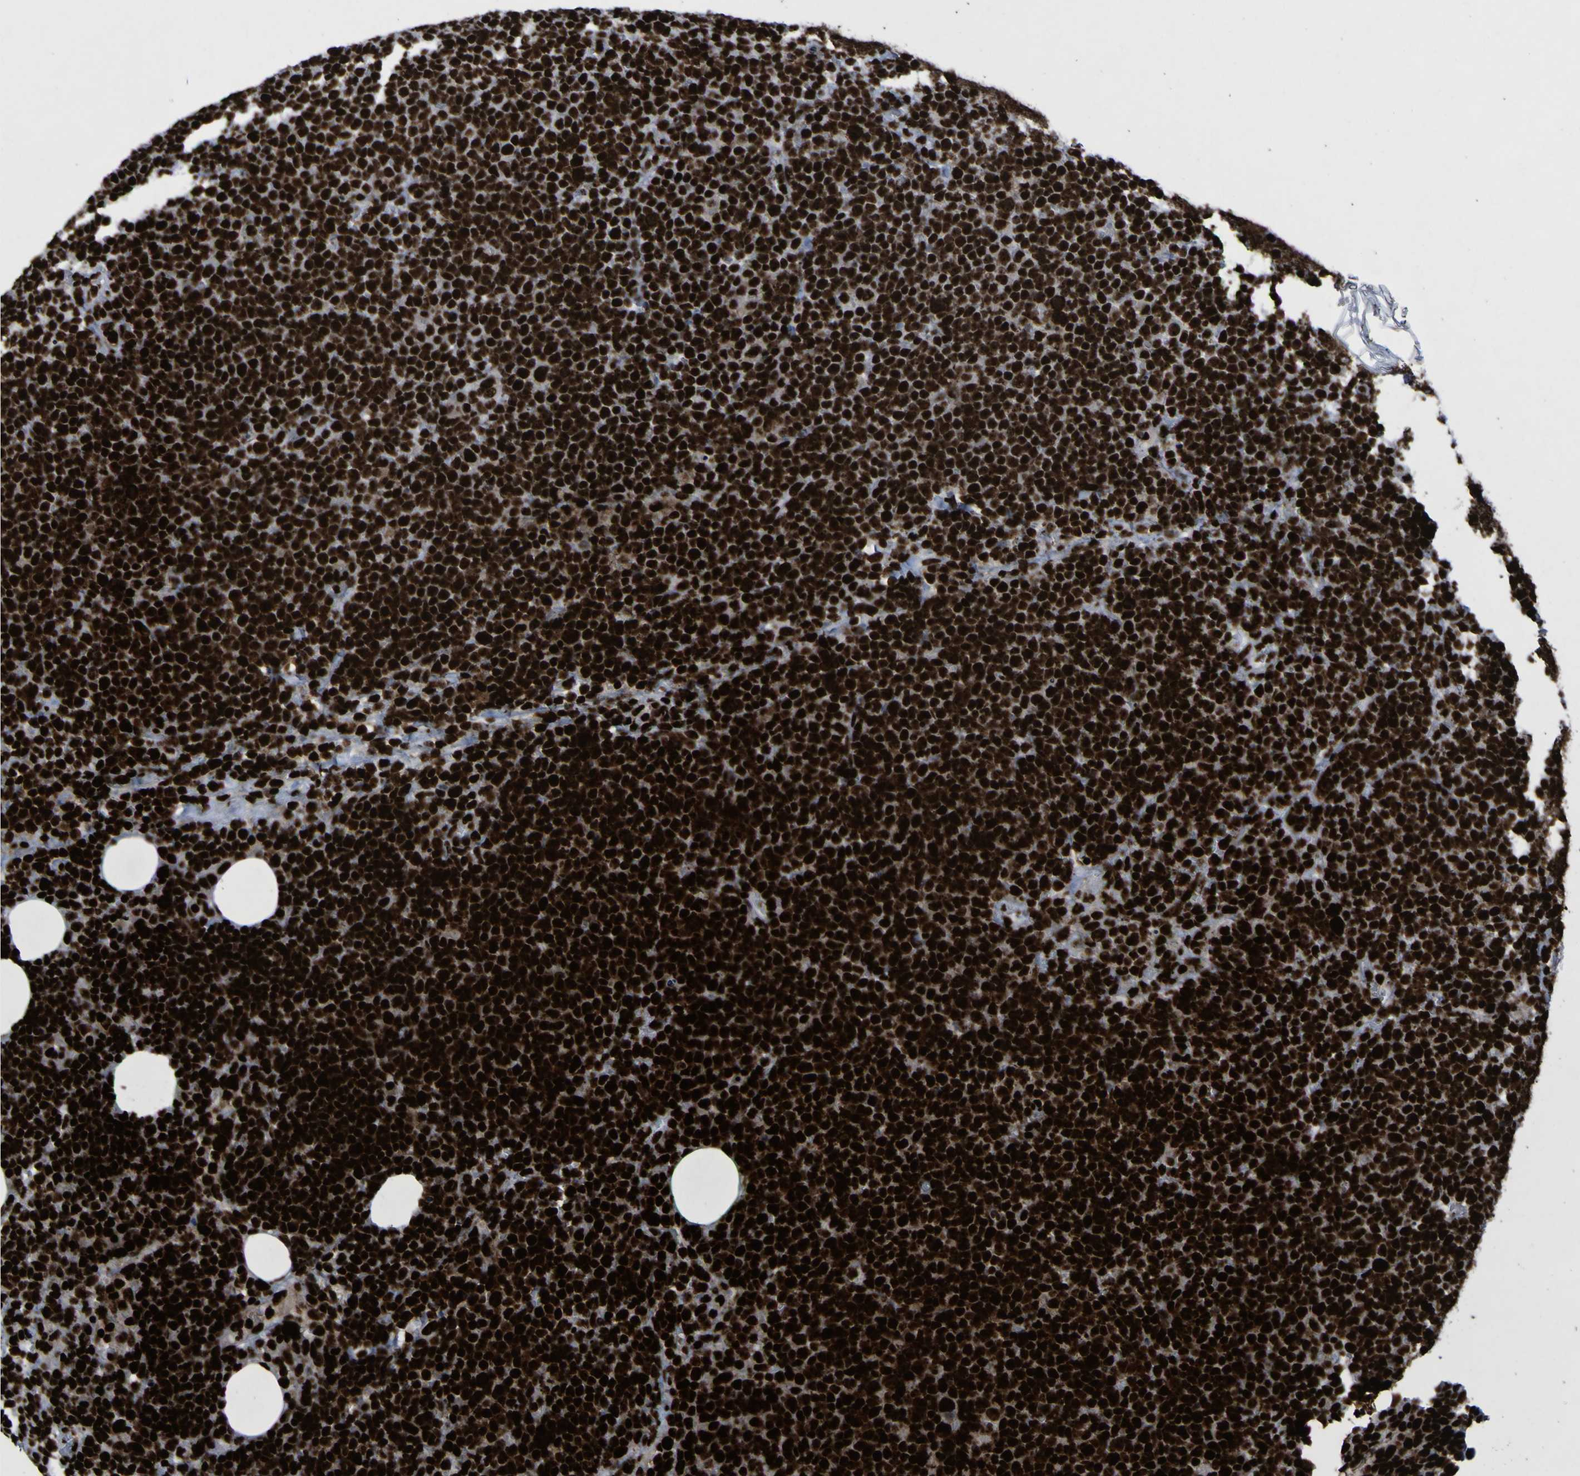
{"staining": {"intensity": "strong", "quantity": ">75%", "location": "nuclear"}, "tissue": "lymphoma", "cell_type": "Tumor cells", "image_type": "cancer", "snomed": [{"axis": "morphology", "description": "Malignant lymphoma, non-Hodgkin's type, High grade"}, {"axis": "topography", "description": "Lymph node"}], "caption": "Immunohistochemistry image of neoplastic tissue: lymphoma stained using IHC demonstrates high levels of strong protein expression localized specifically in the nuclear of tumor cells, appearing as a nuclear brown color.", "gene": "NPM1", "patient": {"sex": "male", "age": 61}}